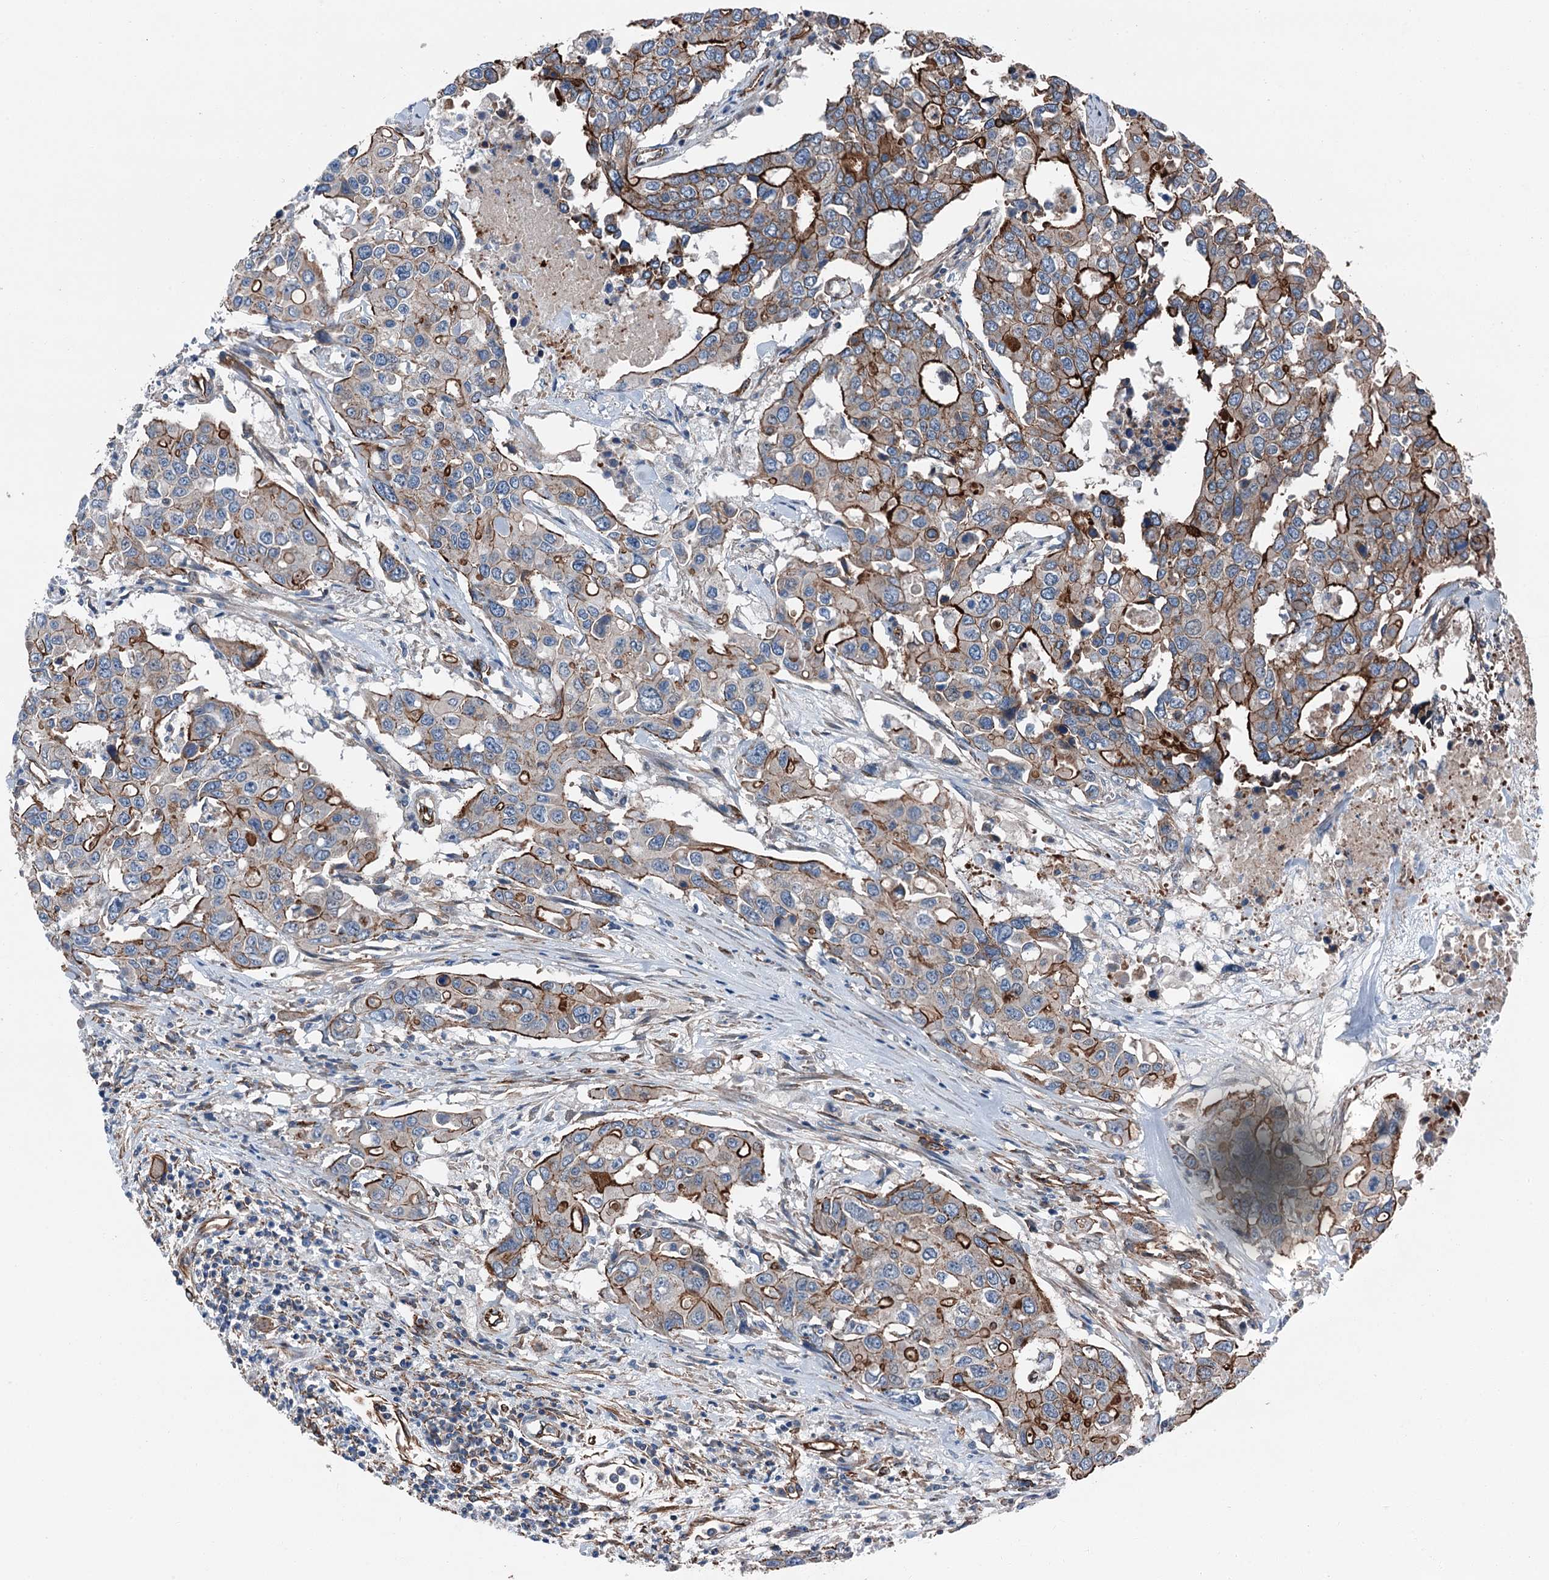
{"staining": {"intensity": "strong", "quantity": "25%-75%", "location": "cytoplasmic/membranous"}, "tissue": "colorectal cancer", "cell_type": "Tumor cells", "image_type": "cancer", "snomed": [{"axis": "morphology", "description": "Adenocarcinoma, NOS"}, {"axis": "topography", "description": "Colon"}], "caption": "Immunohistochemical staining of colorectal adenocarcinoma exhibits strong cytoplasmic/membranous protein expression in about 25%-75% of tumor cells. (brown staining indicates protein expression, while blue staining denotes nuclei).", "gene": "NMRAL1", "patient": {"sex": "male", "age": 77}}